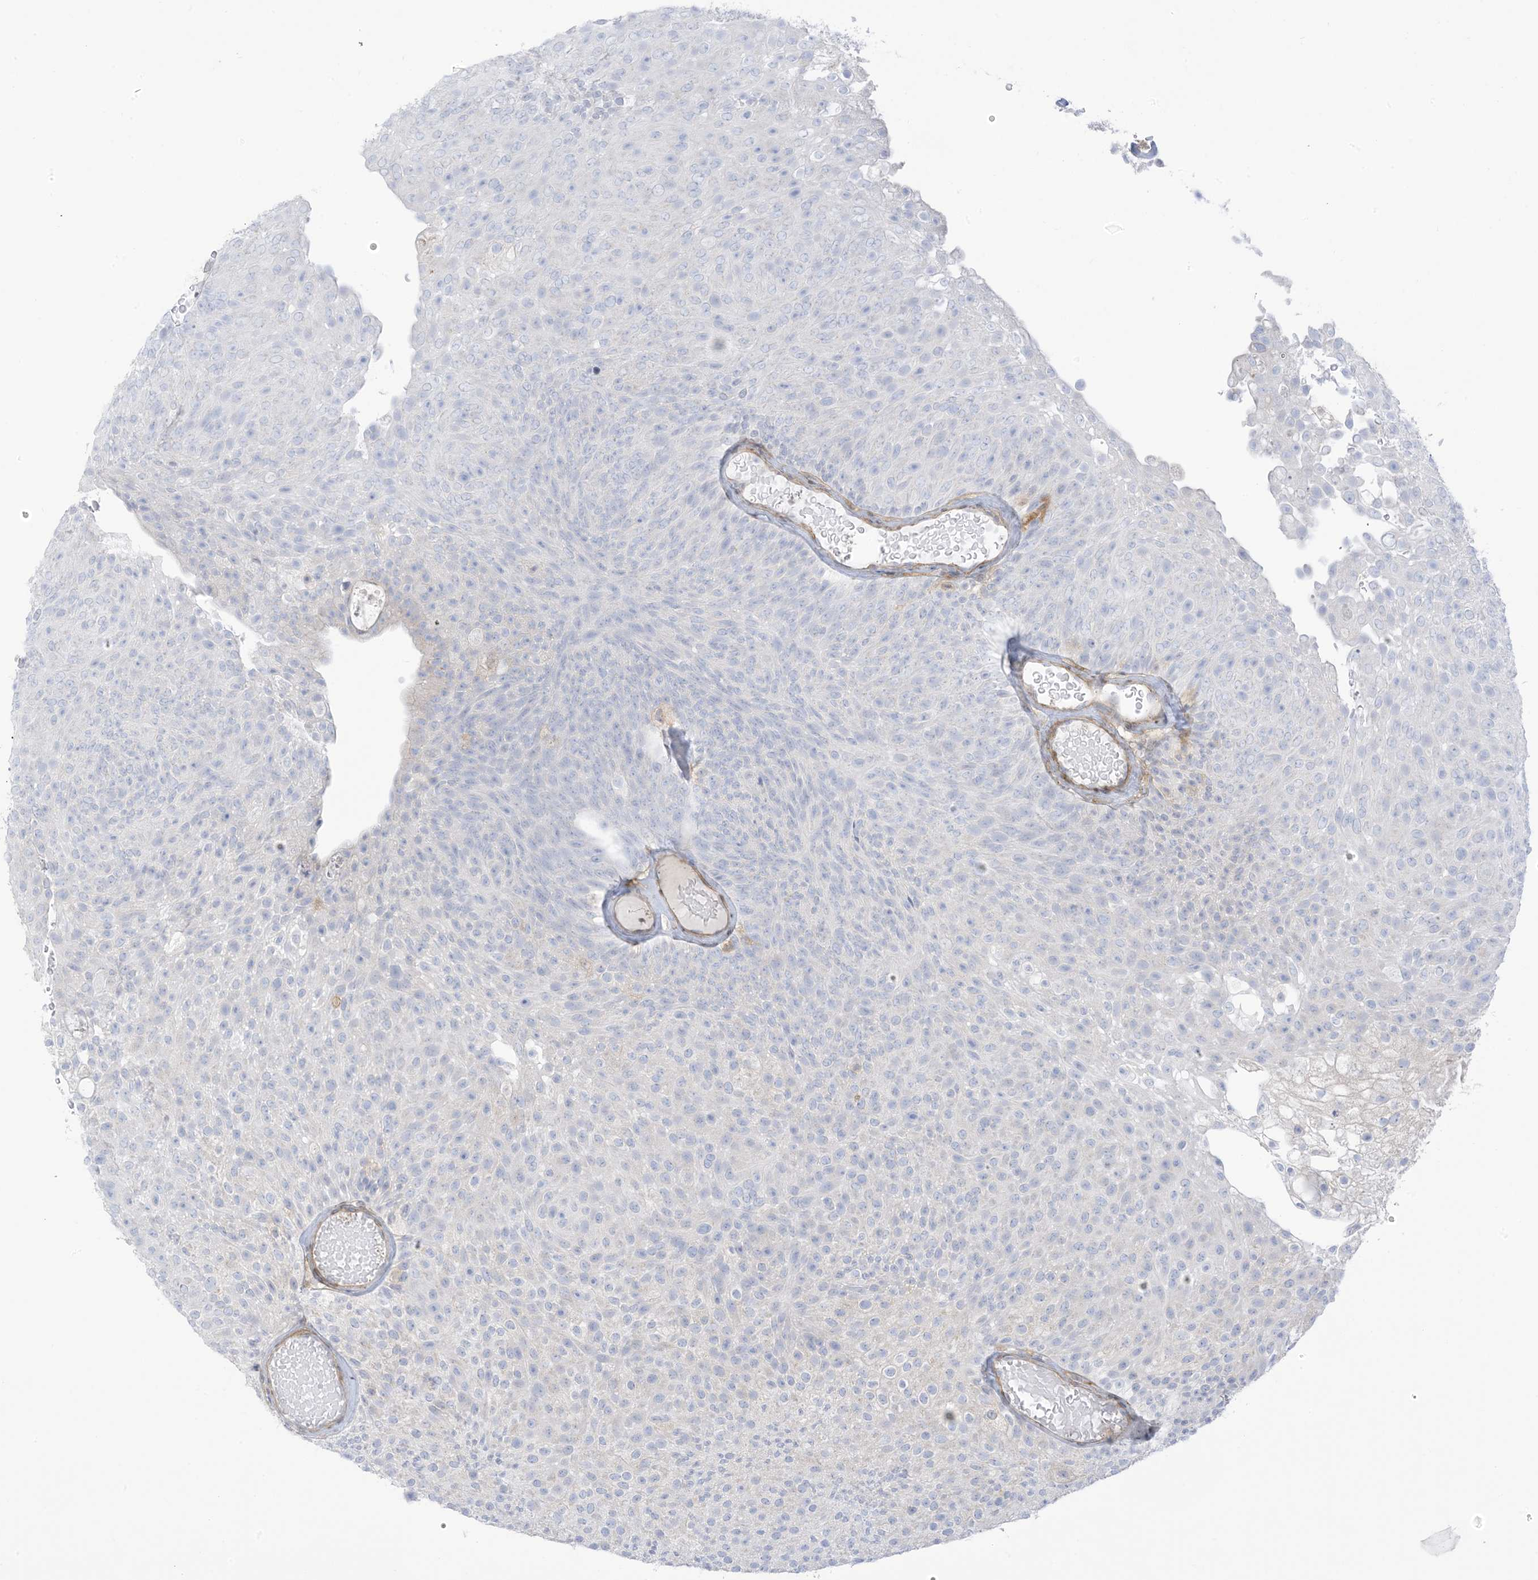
{"staining": {"intensity": "negative", "quantity": "none", "location": "none"}, "tissue": "urothelial cancer", "cell_type": "Tumor cells", "image_type": "cancer", "snomed": [{"axis": "morphology", "description": "Urothelial carcinoma, Low grade"}, {"axis": "topography", "description": "Urinary bladder"}], "caption": "This micrograph is of low-grade urothelial carcinoma stained with immunohistochemistry to label a protein in brown with the nuclei are counter-stained blue. There is no expression in tumor cells. (DAB (3,3'-diaminobenzidine) IHC, high magnification).", "gene": "ICMT", "patient": {"sex": "male", "age": 78}}